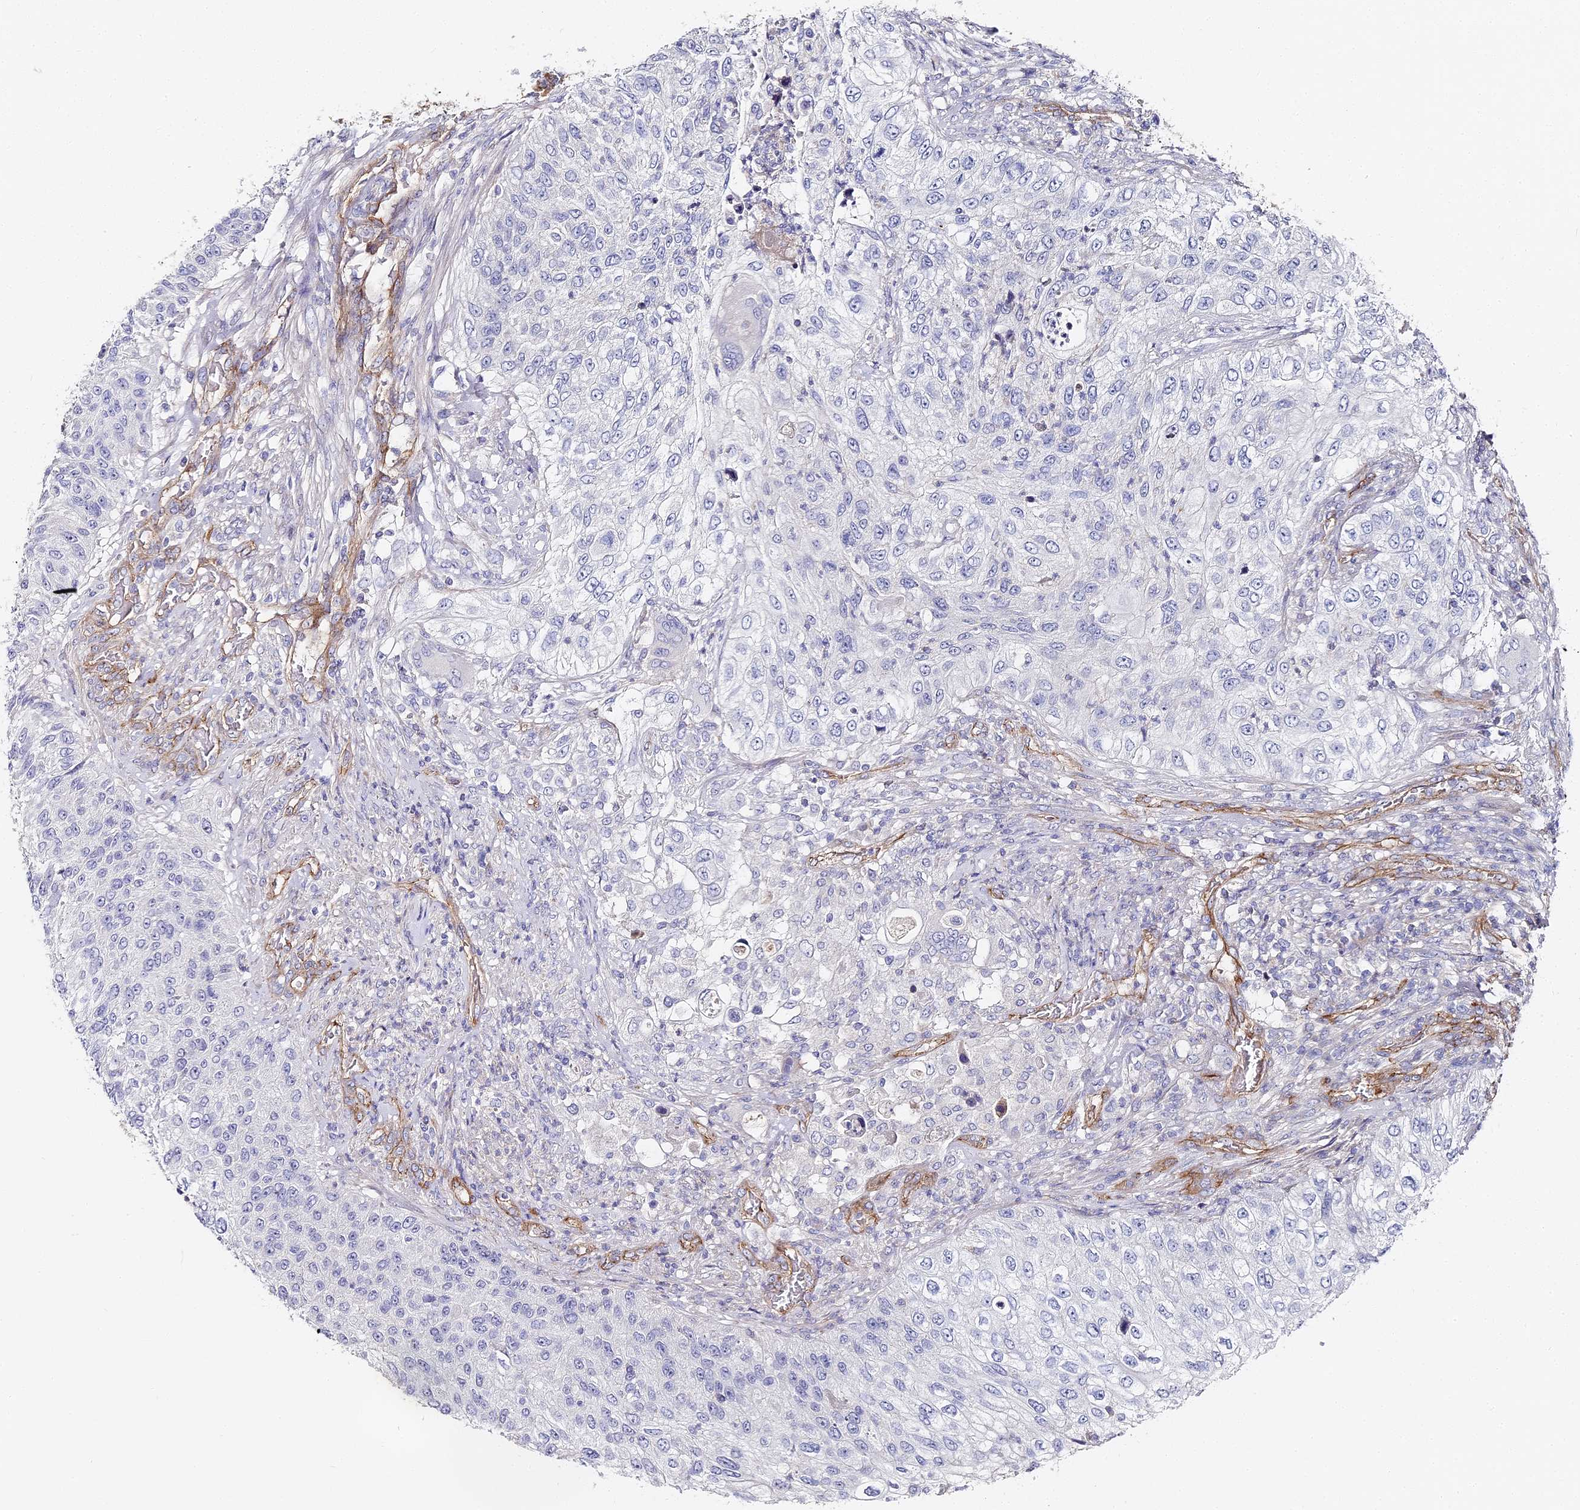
{"staining": {"intensity": "negative", "quantity": "none", "location": "none"}, "tissue": "urothelial cancer", "cell_type": "Tumor cells", "image_type": "cancer", "snomed": [{"axis": "morphology", "description": "Urothelial carcinoma, High grade"}, {"axis": "topography", "description": "Urinary bladder"}], "caption": "Immunohistochemical staining of human urothelial carcinoma (high-grade) reveals no significant expression in tumor cells.", "gene": "CCDC30", "patient": {"sex": "female", "age": 60}}